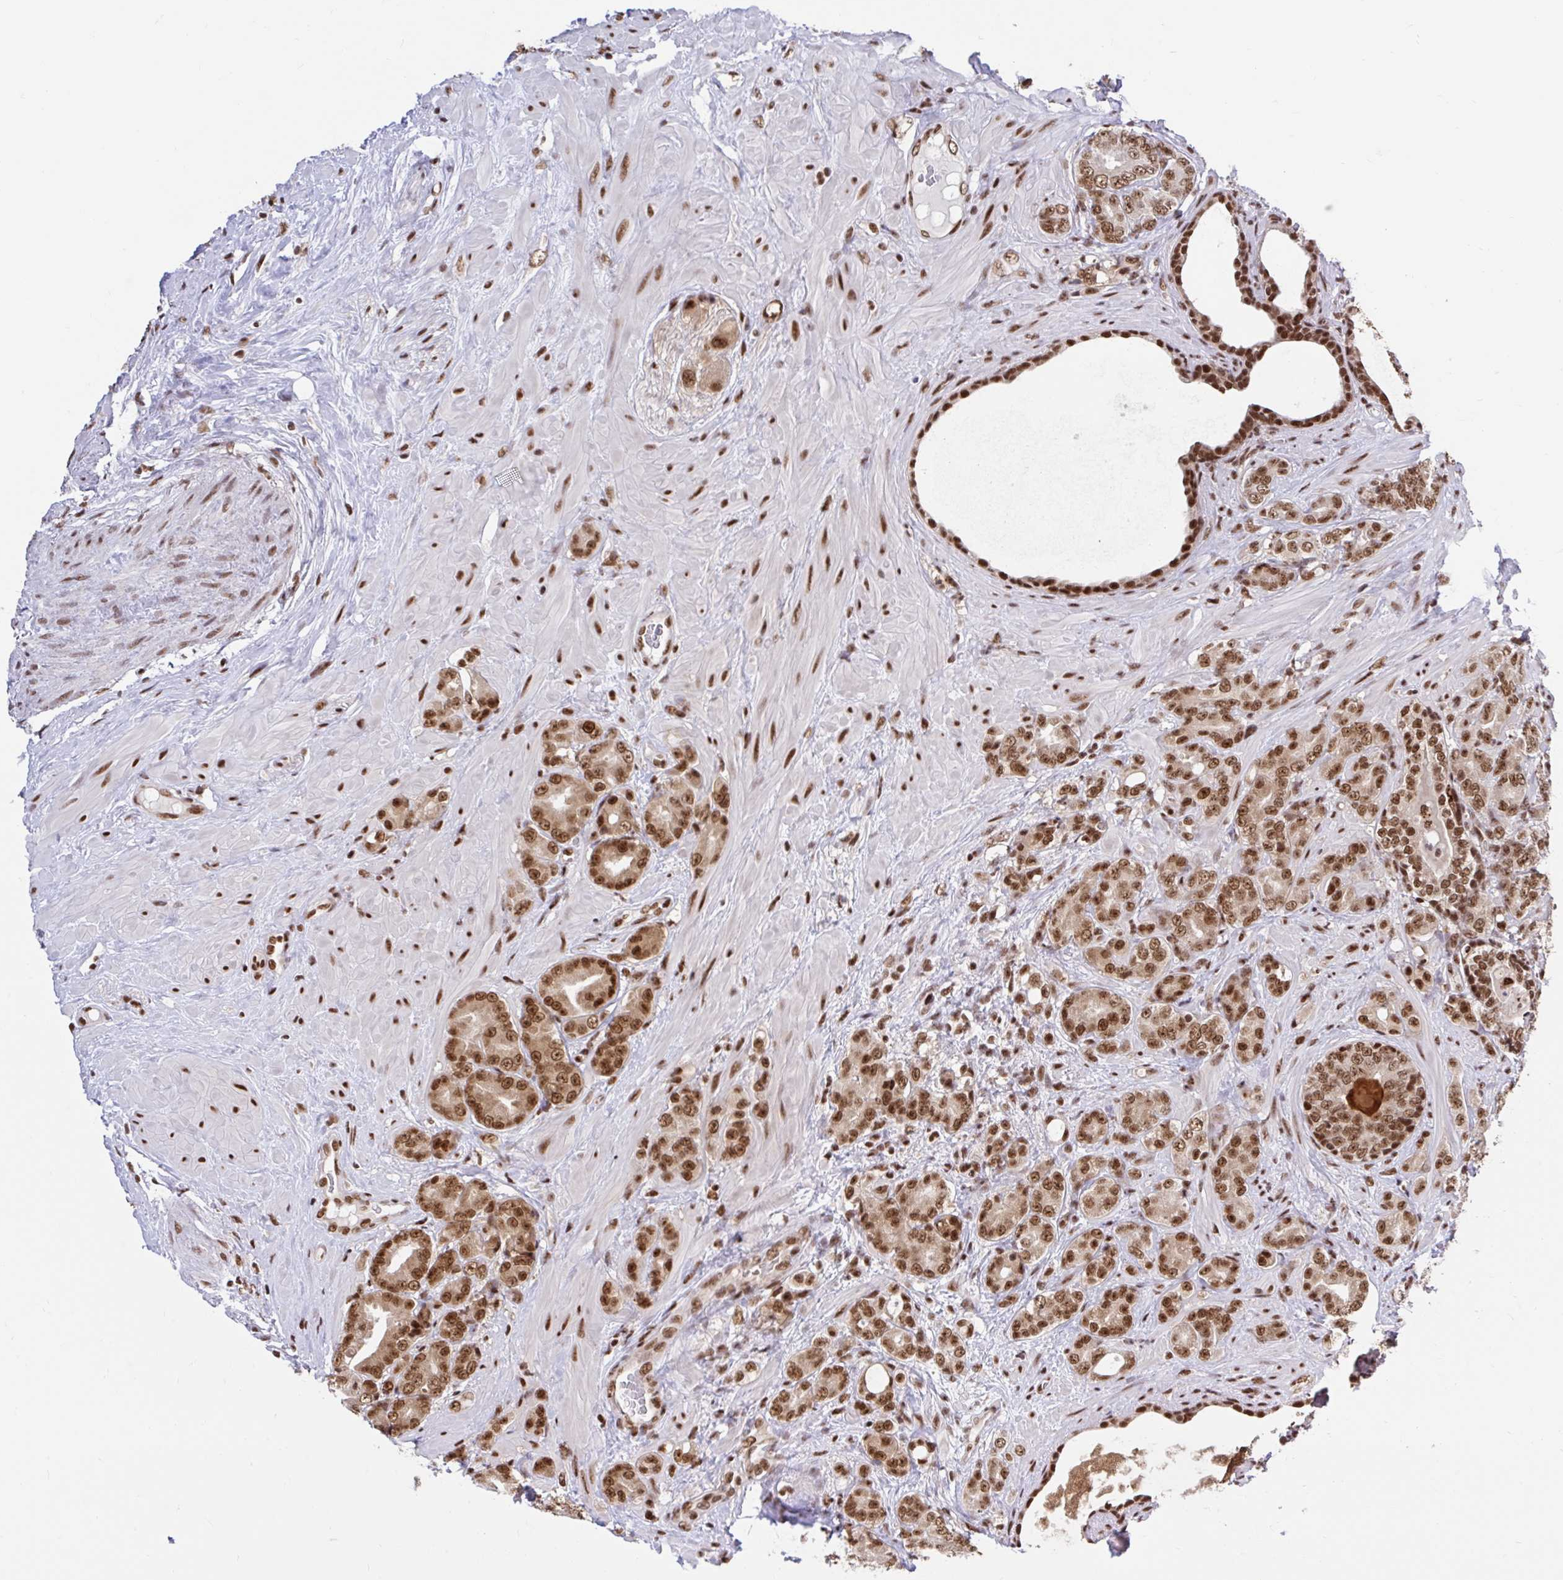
{"staining": {"intensity": "strong", "quantity": ">75%", "location": "nuclear"}, "tissue": "prostate cancer", "cell_type": "Tumor cells", "image_type": "cancer", "snomed": [{"axis": "morphology", "description": "Adenocarcinoma, High grade"}, {"axis": "topography", "description": "Prostate"}], "caption": "Adenocarcinoma (high-grade) (prostate) stained with a protein marker displays strong staining in tumor cells.", "gene": "ABCA9", "patient": {"sex": "male", "age": 62}}